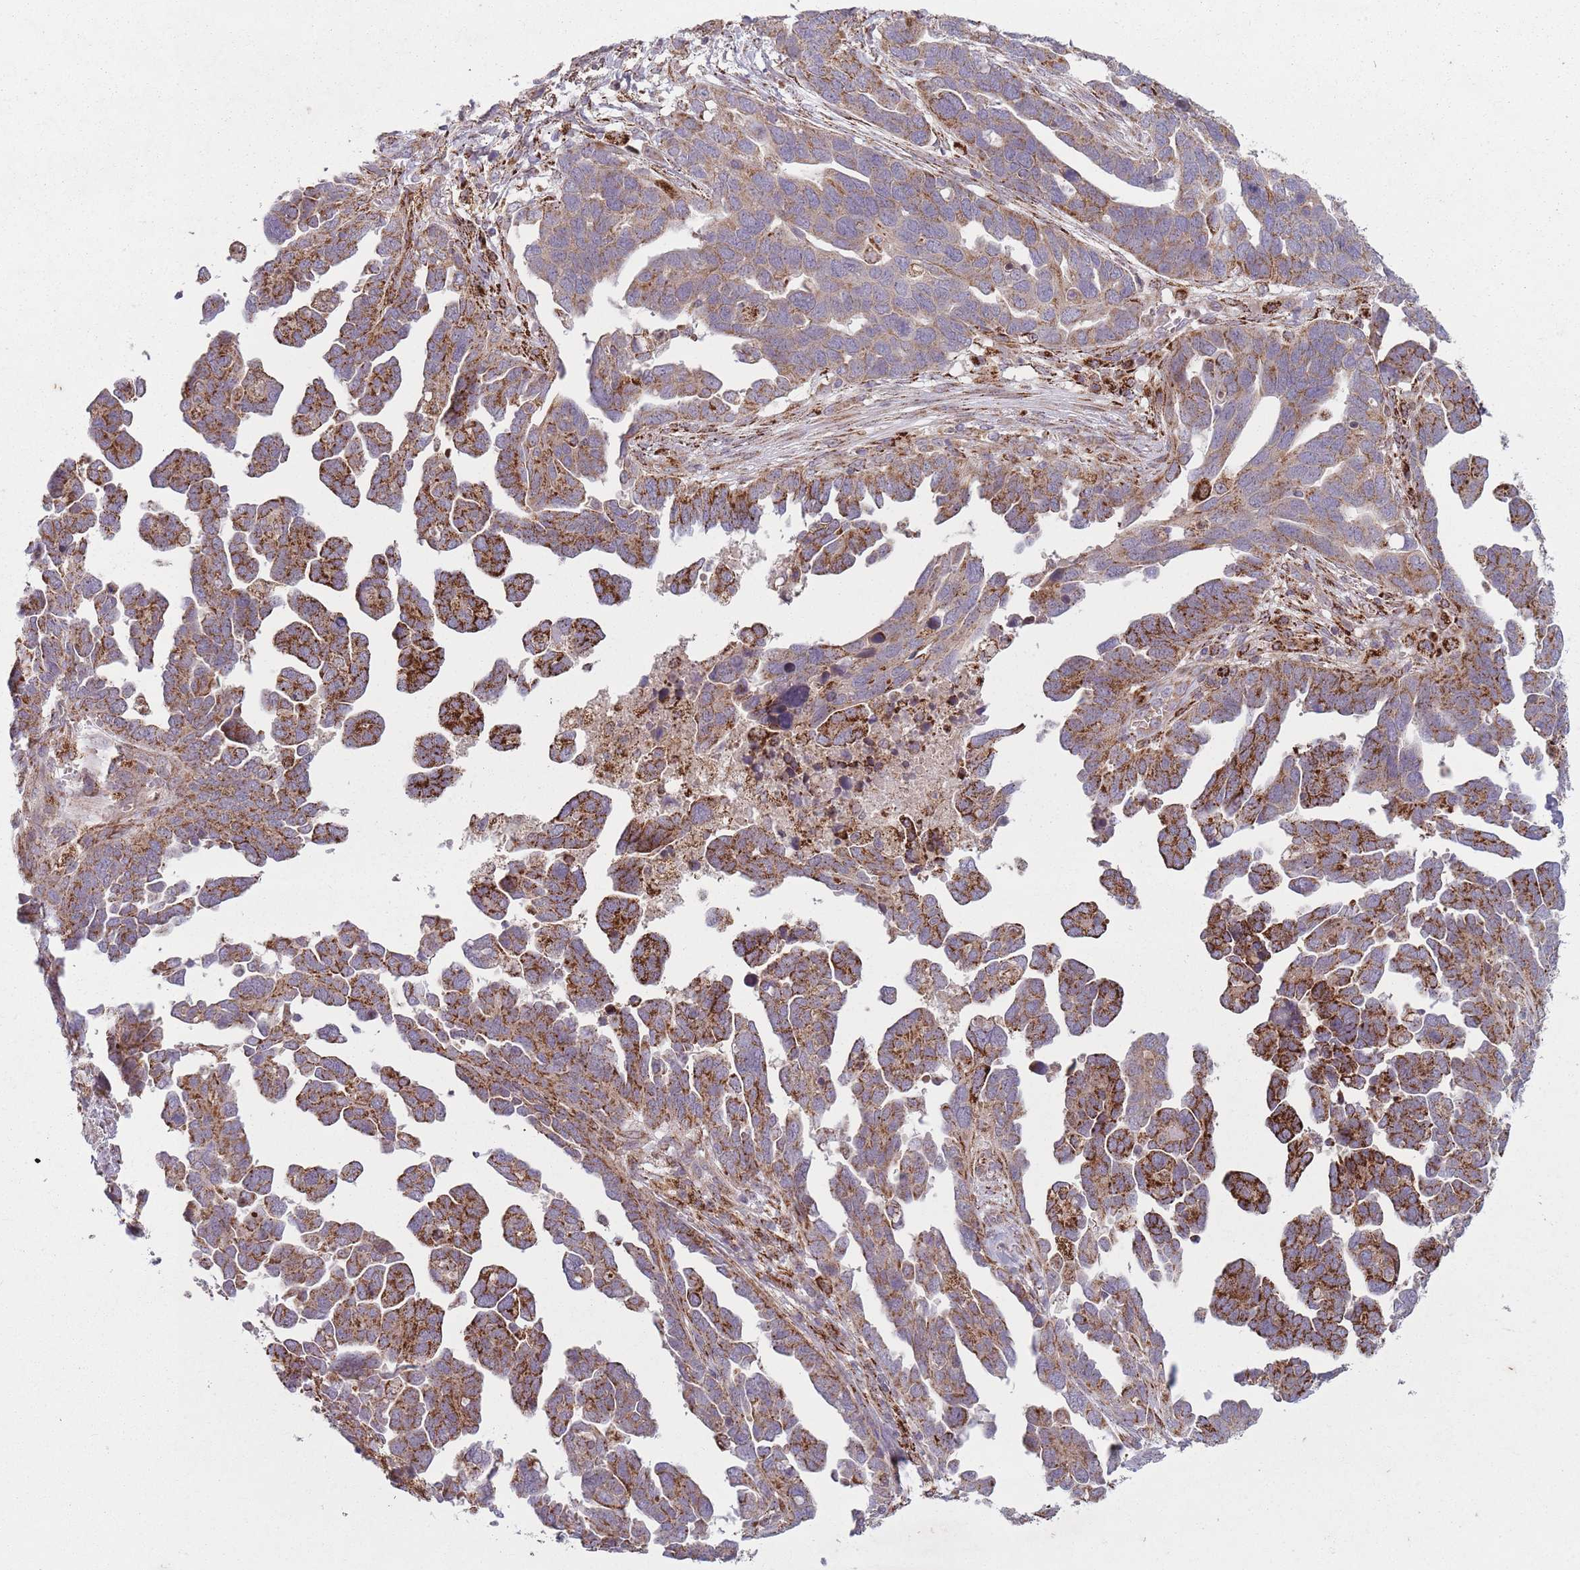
{"staining": {"intensity": "moderate", "quantity": ">75%", "location": "cytoplasmic/membranous"}, "tissue": "ovarian cancer", "cell_type": "Tumor cells", "image_type": "cancer", "snomed": [{"axis": "morphology", "description": "Cystadenocarcinoma, serous, NOS"}, {"axis": "topography", "description": "Ovary"}], "caption": "Protein expression by IHC demonstrates moderate cytoplasmic/membranous expression in approximately >75% of tumor cells in ovarian cancer (serous cystadenocarcinoma).", "gene": "OR10Q1", "patient": {"sex": "female", "age": 54}}